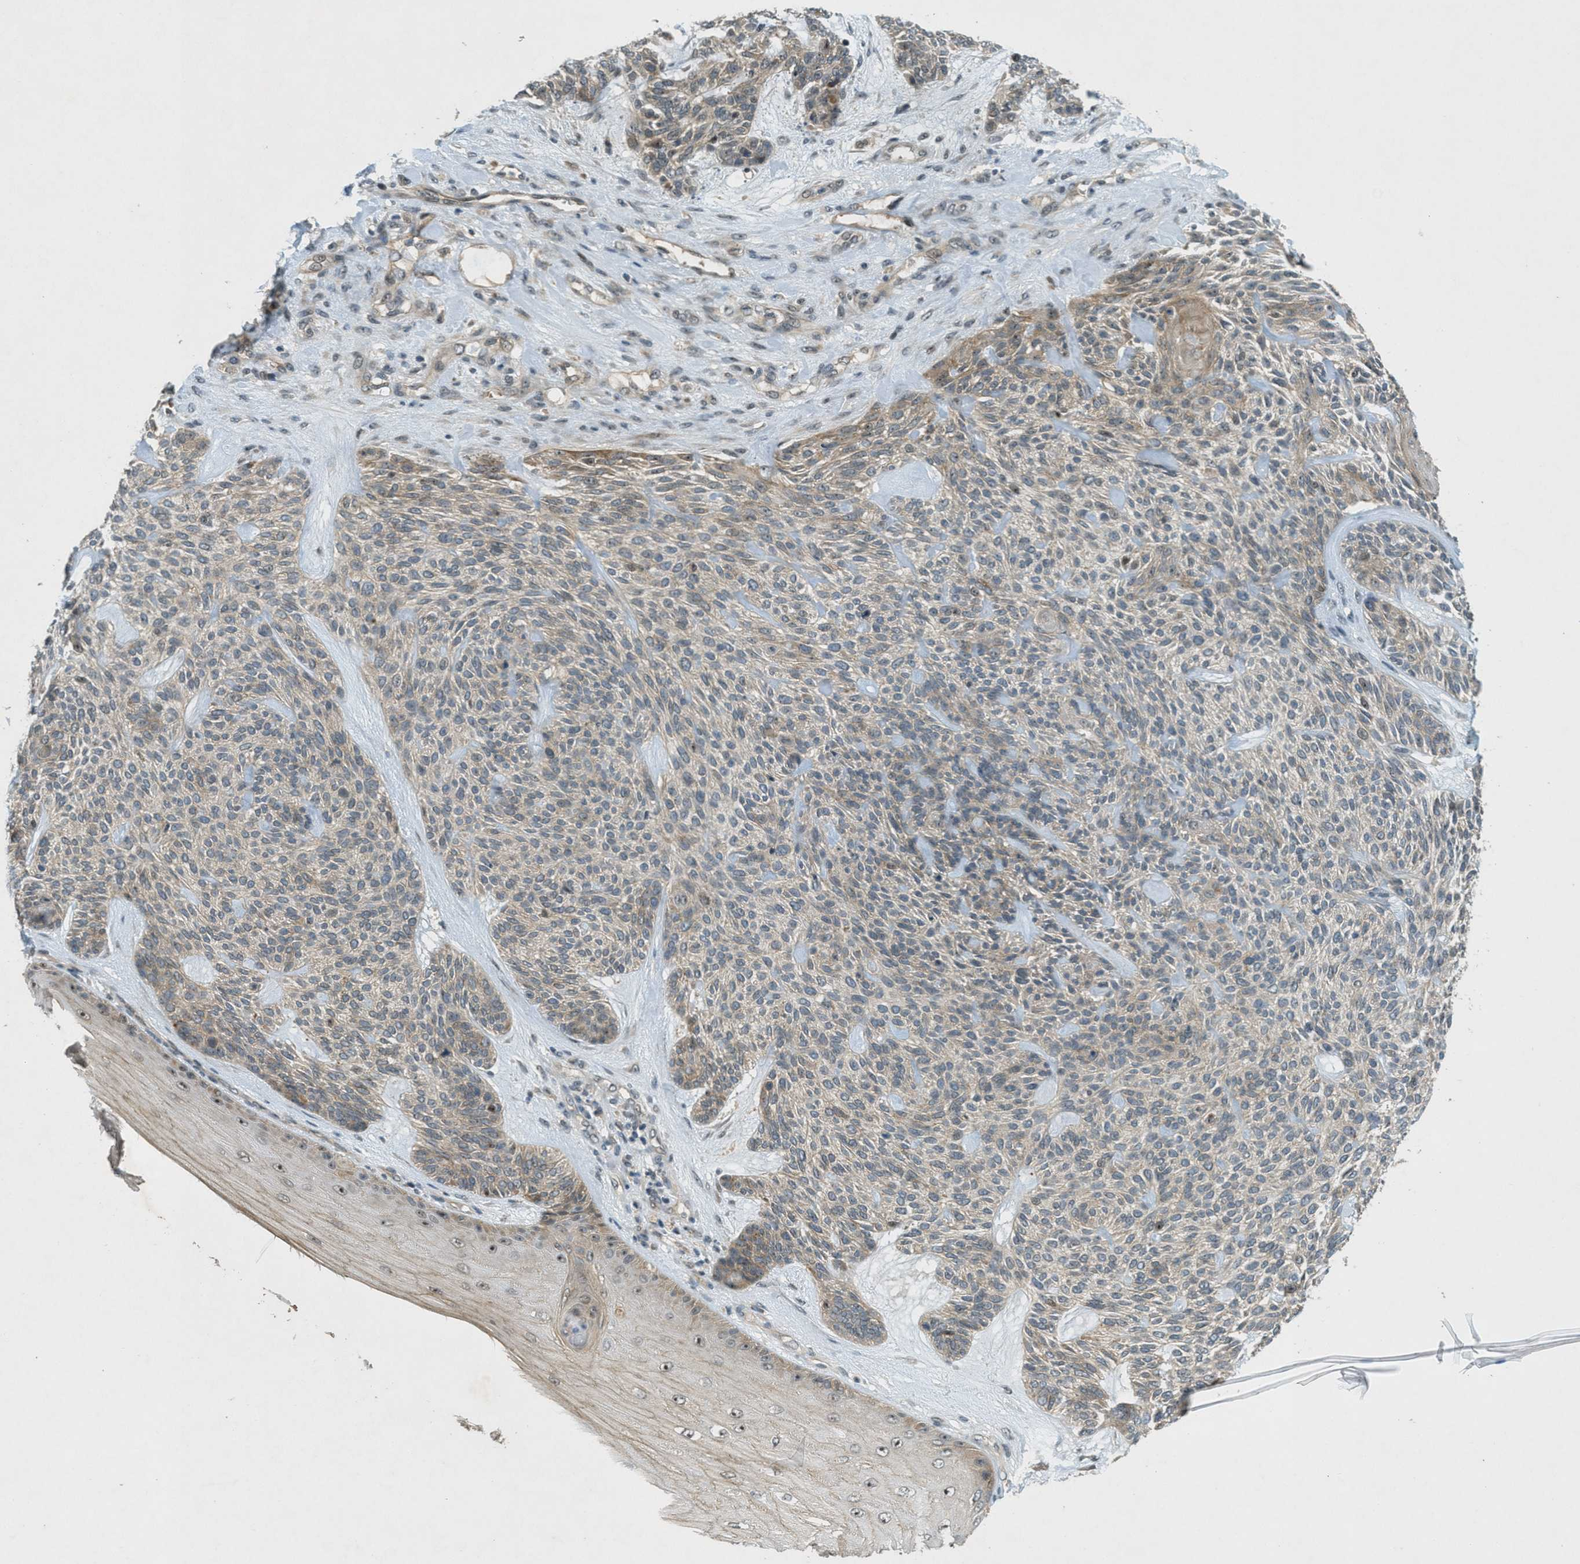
{"staining": {"intensity": "negative", "quantity": "none", "location": "none"}, "tissue": "skin cancer", "cell_type": "Tumor cells", "image_type": "cancer", "snomed": [{"axis": "morphology", "description": "Basal cell carcinoma"}, {"axis": "topography", "description": "Skin"}], "caption": "DAB immunohistochemical staining of human basal cell carcinoma (skin) reveals no significant staining in tumor cells.", "gene": "STK11", "patient": {"sex": "male", "age": 55}}